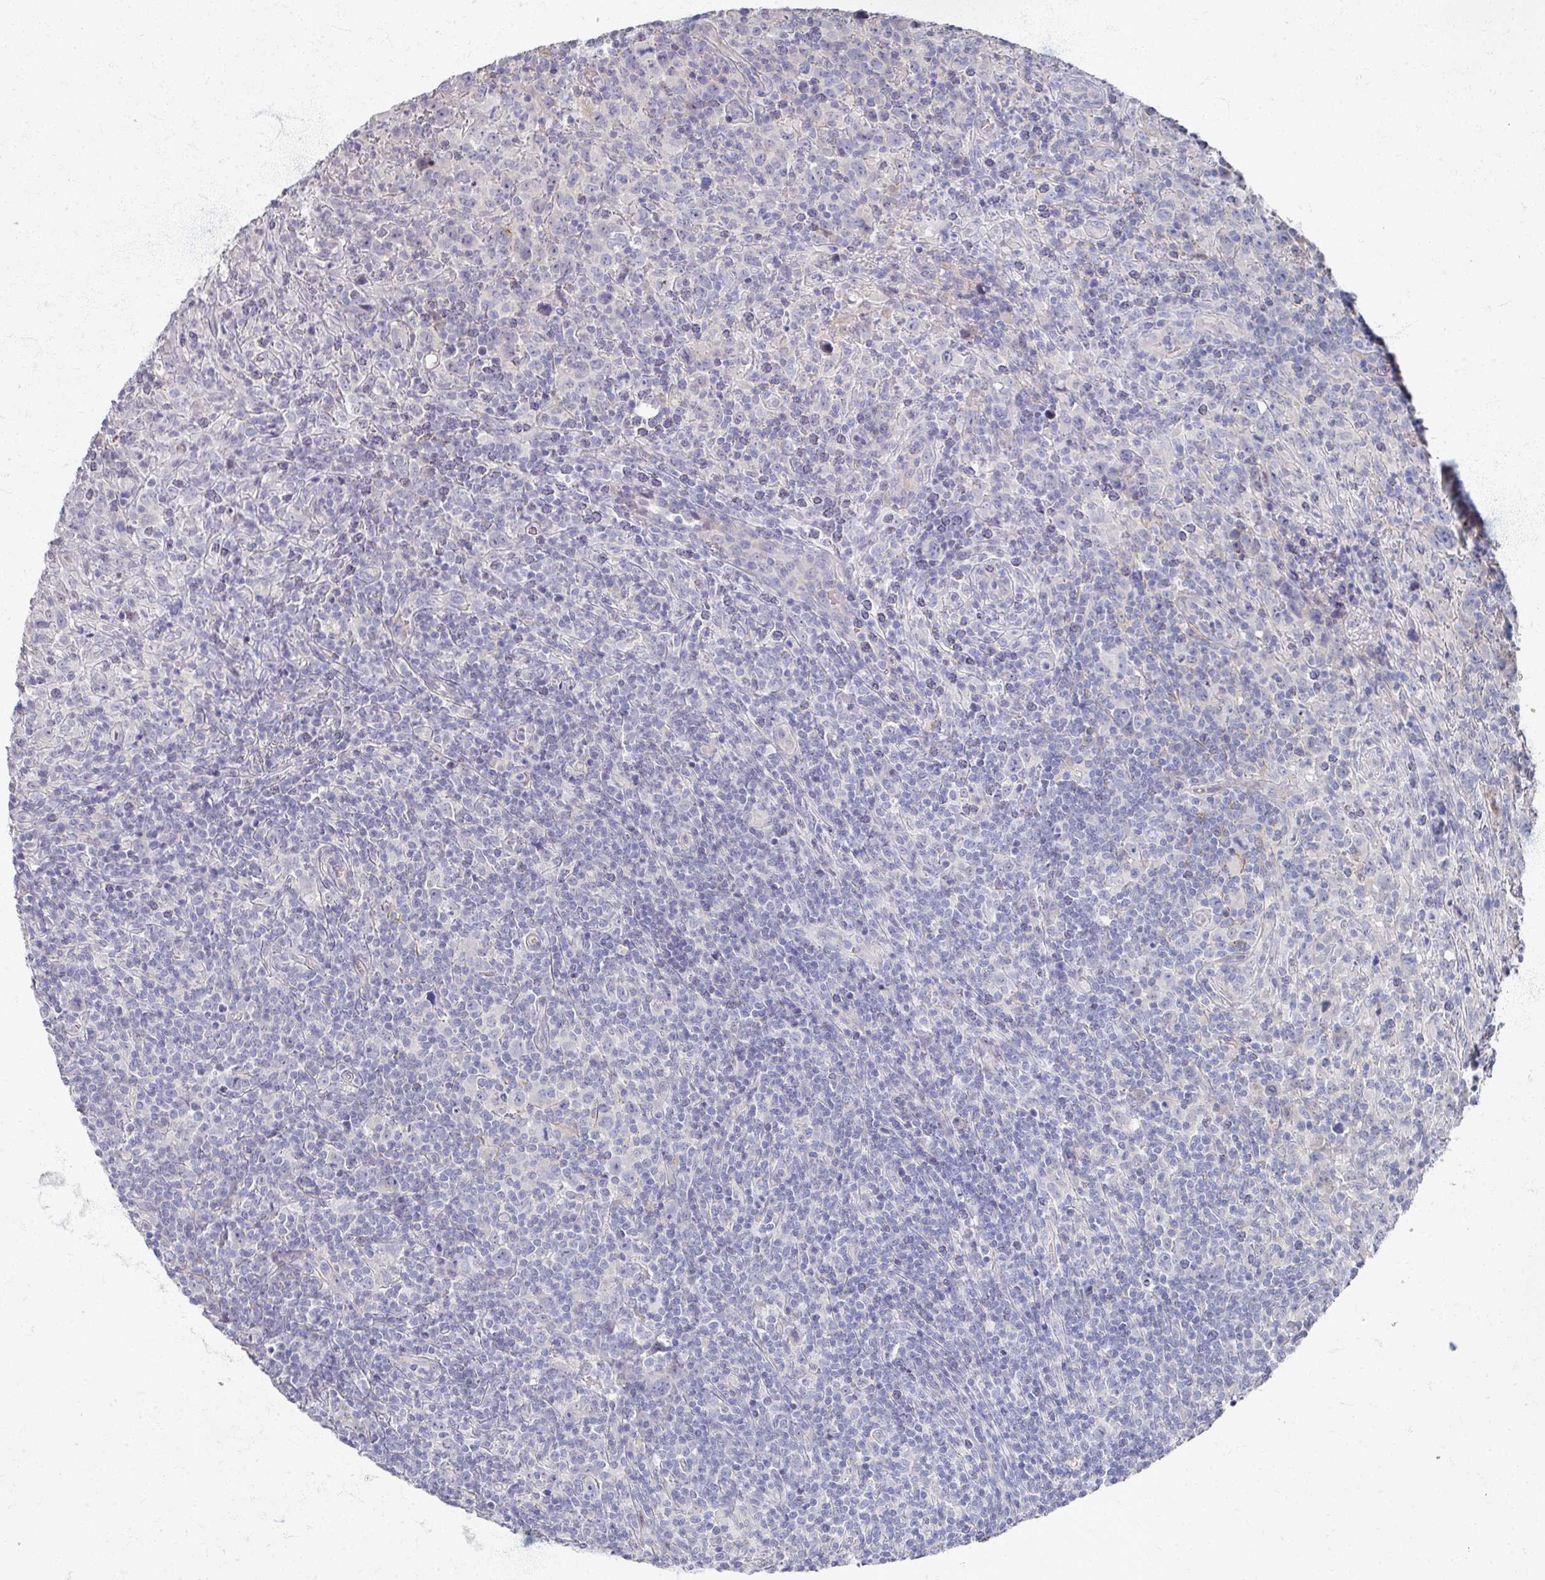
{"staining": {"intensity": "negative", "quantity": "none", "location": "none"}, "tissue": "lymphoma", "cell_type": "Tumor cells", "image_type": "cancer", "snomed": [{"axis": "morphology", "description": "Hodgkin's disease, NOS"}, {"axis": "topography", "description": "Lymph node"}], "caption": "Tumor cells show no significant expression in lymphoma.", "gene": "TTYH3", "patient": {"sex": "female", "age": 18}}